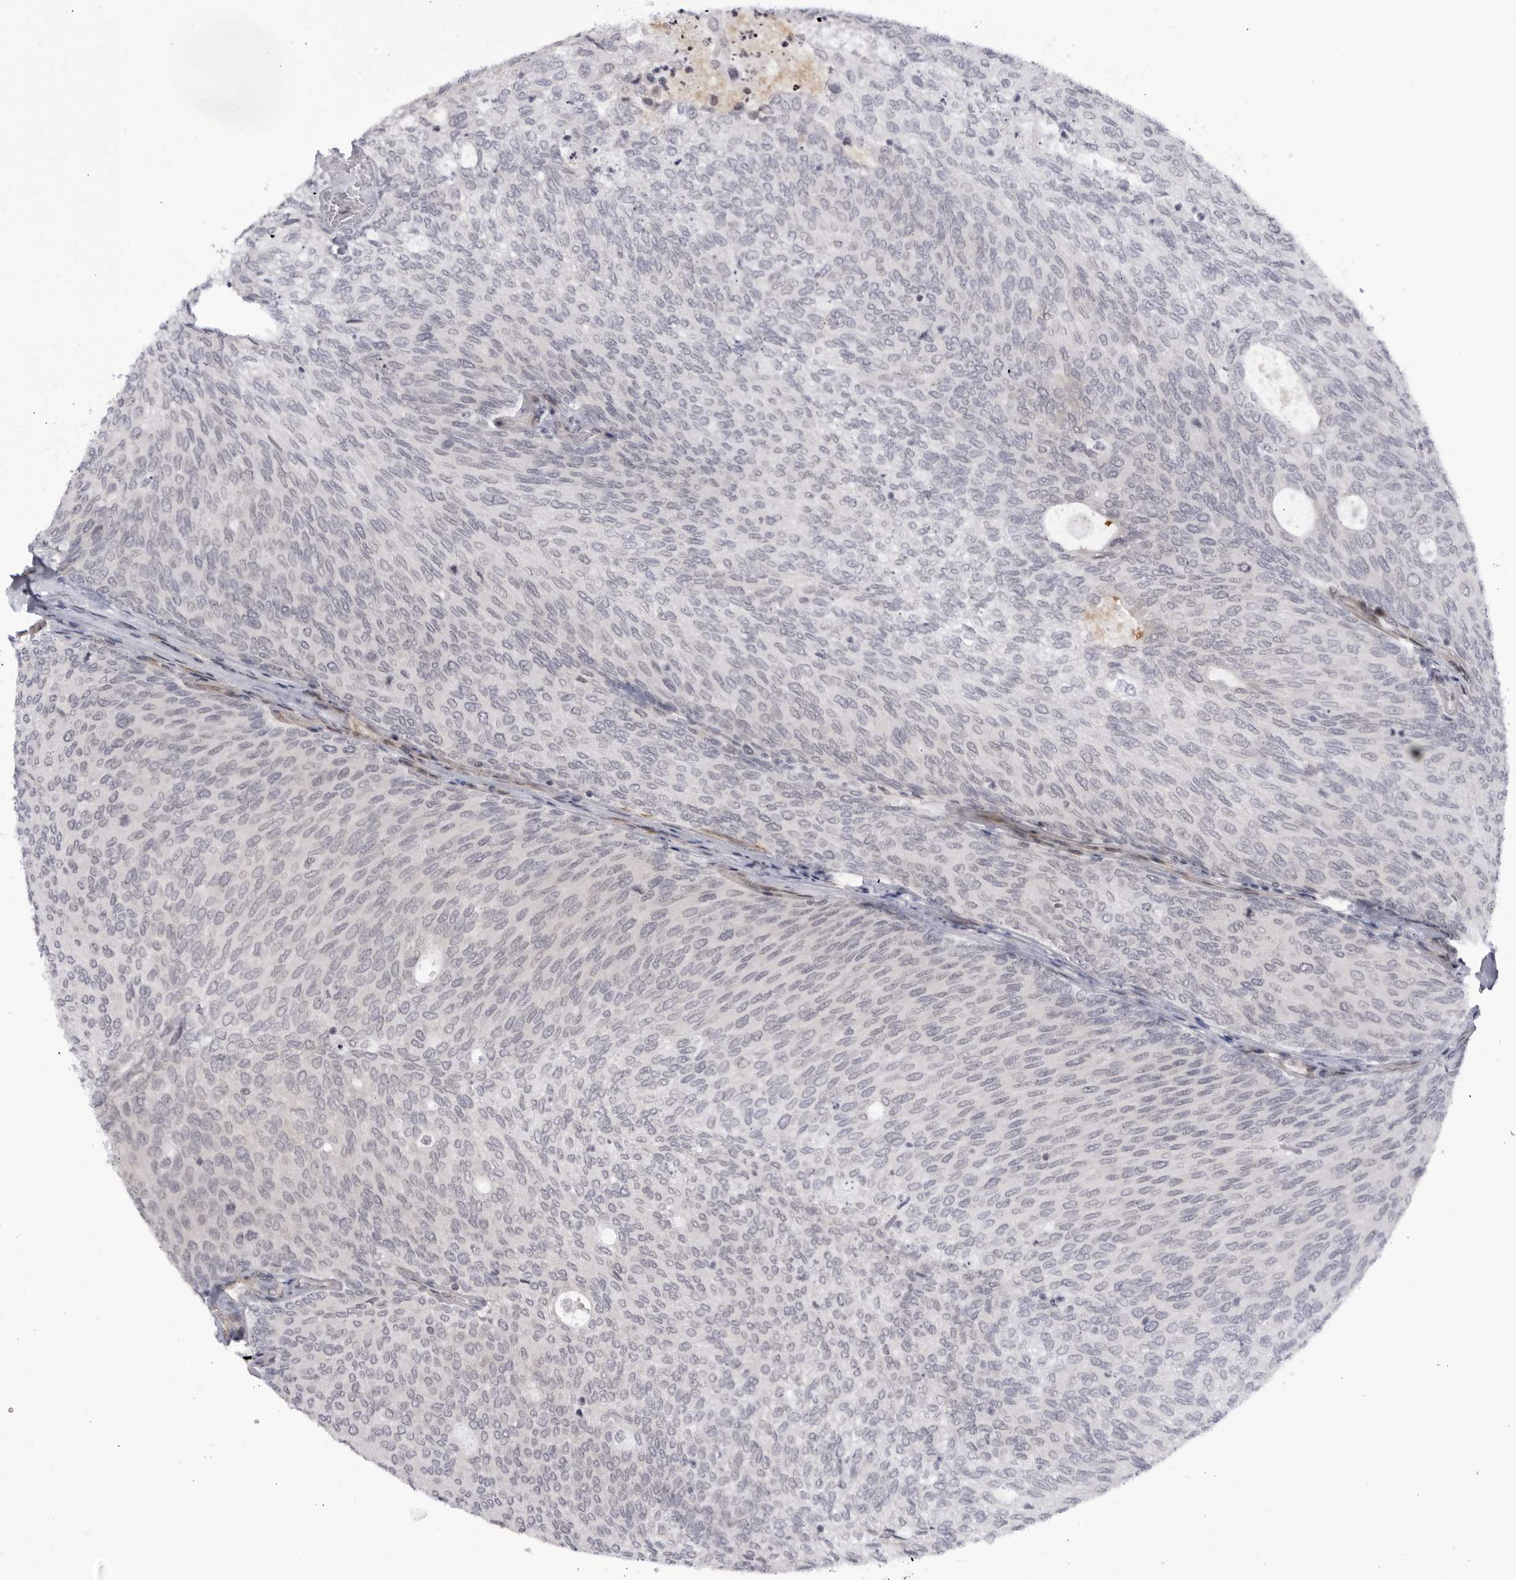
{"staining": {"intensity": "negative", "quantity": "none", "location": "none"}, "tissue": "urothelial cancer", "cell_type": "Tumor cells", "image_type": "cancer", "snomed": [{"axis": "morphology", "description": "Urothelial carcinoma, Low grade"}, {"axis": "topography", "description": "Urinary bladder"}], "caption": "This is an immunohistochemistry histopathology image of urothelial cancer. There is no positivity in tumor cells.", "gene": "CNBD1", "patient": {"sex": "female", "age": 79}}